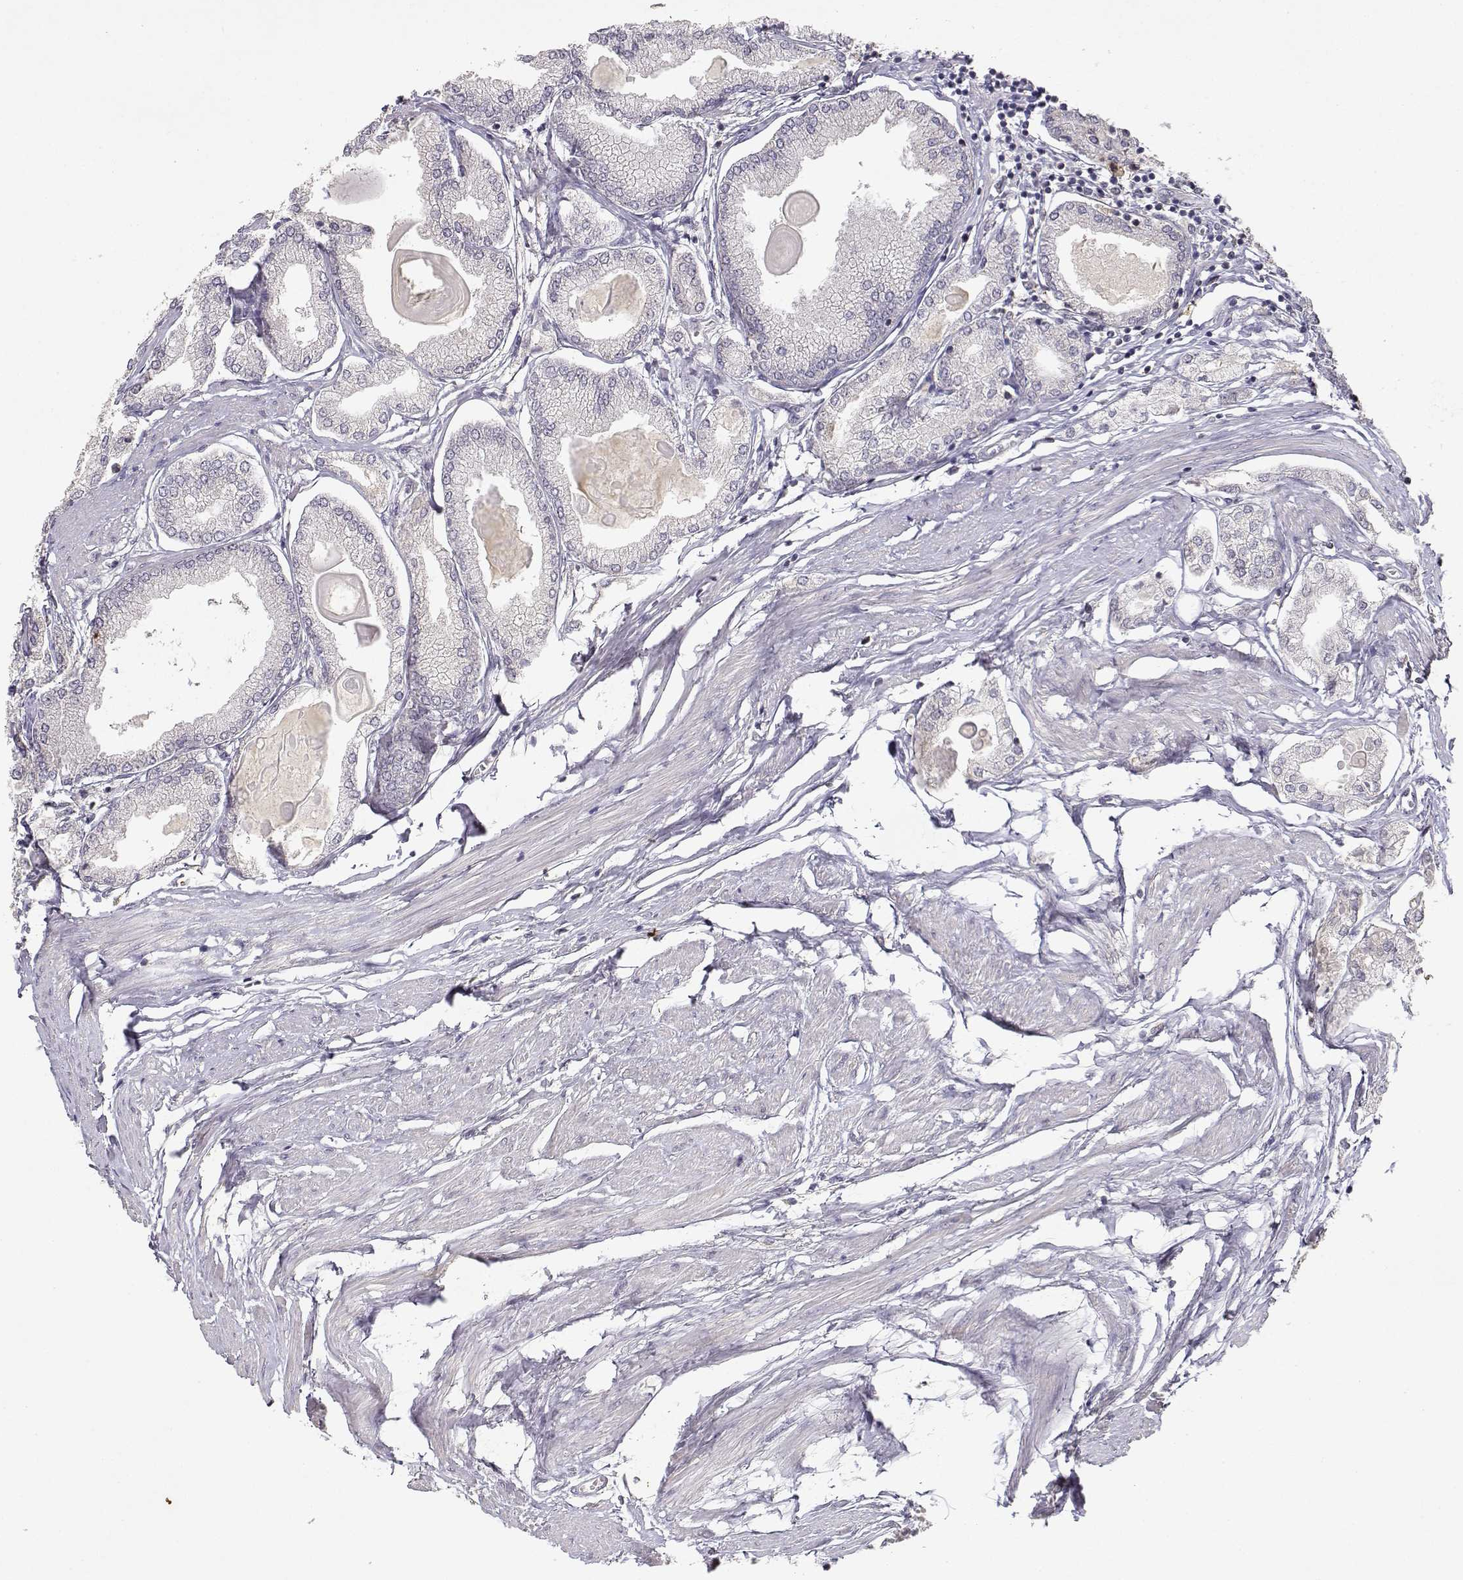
{"staining": {"intensity": "negative", "quantity": "none", "location": "none"}, "tissue": "prostate cancer", "cell_type": "Tumor cells", "image_type": "cancer", "snomed": [{"axis": "morphology", "description": "Adenocarcinoma, High grade"}, {"axis": "topography", "description": "Prostate"}], "caption": "IHC of prostate cancer reveals no expression in tumor cells.", "gene": "RAD51", "patient": {"sex": "male", "age": 68}}